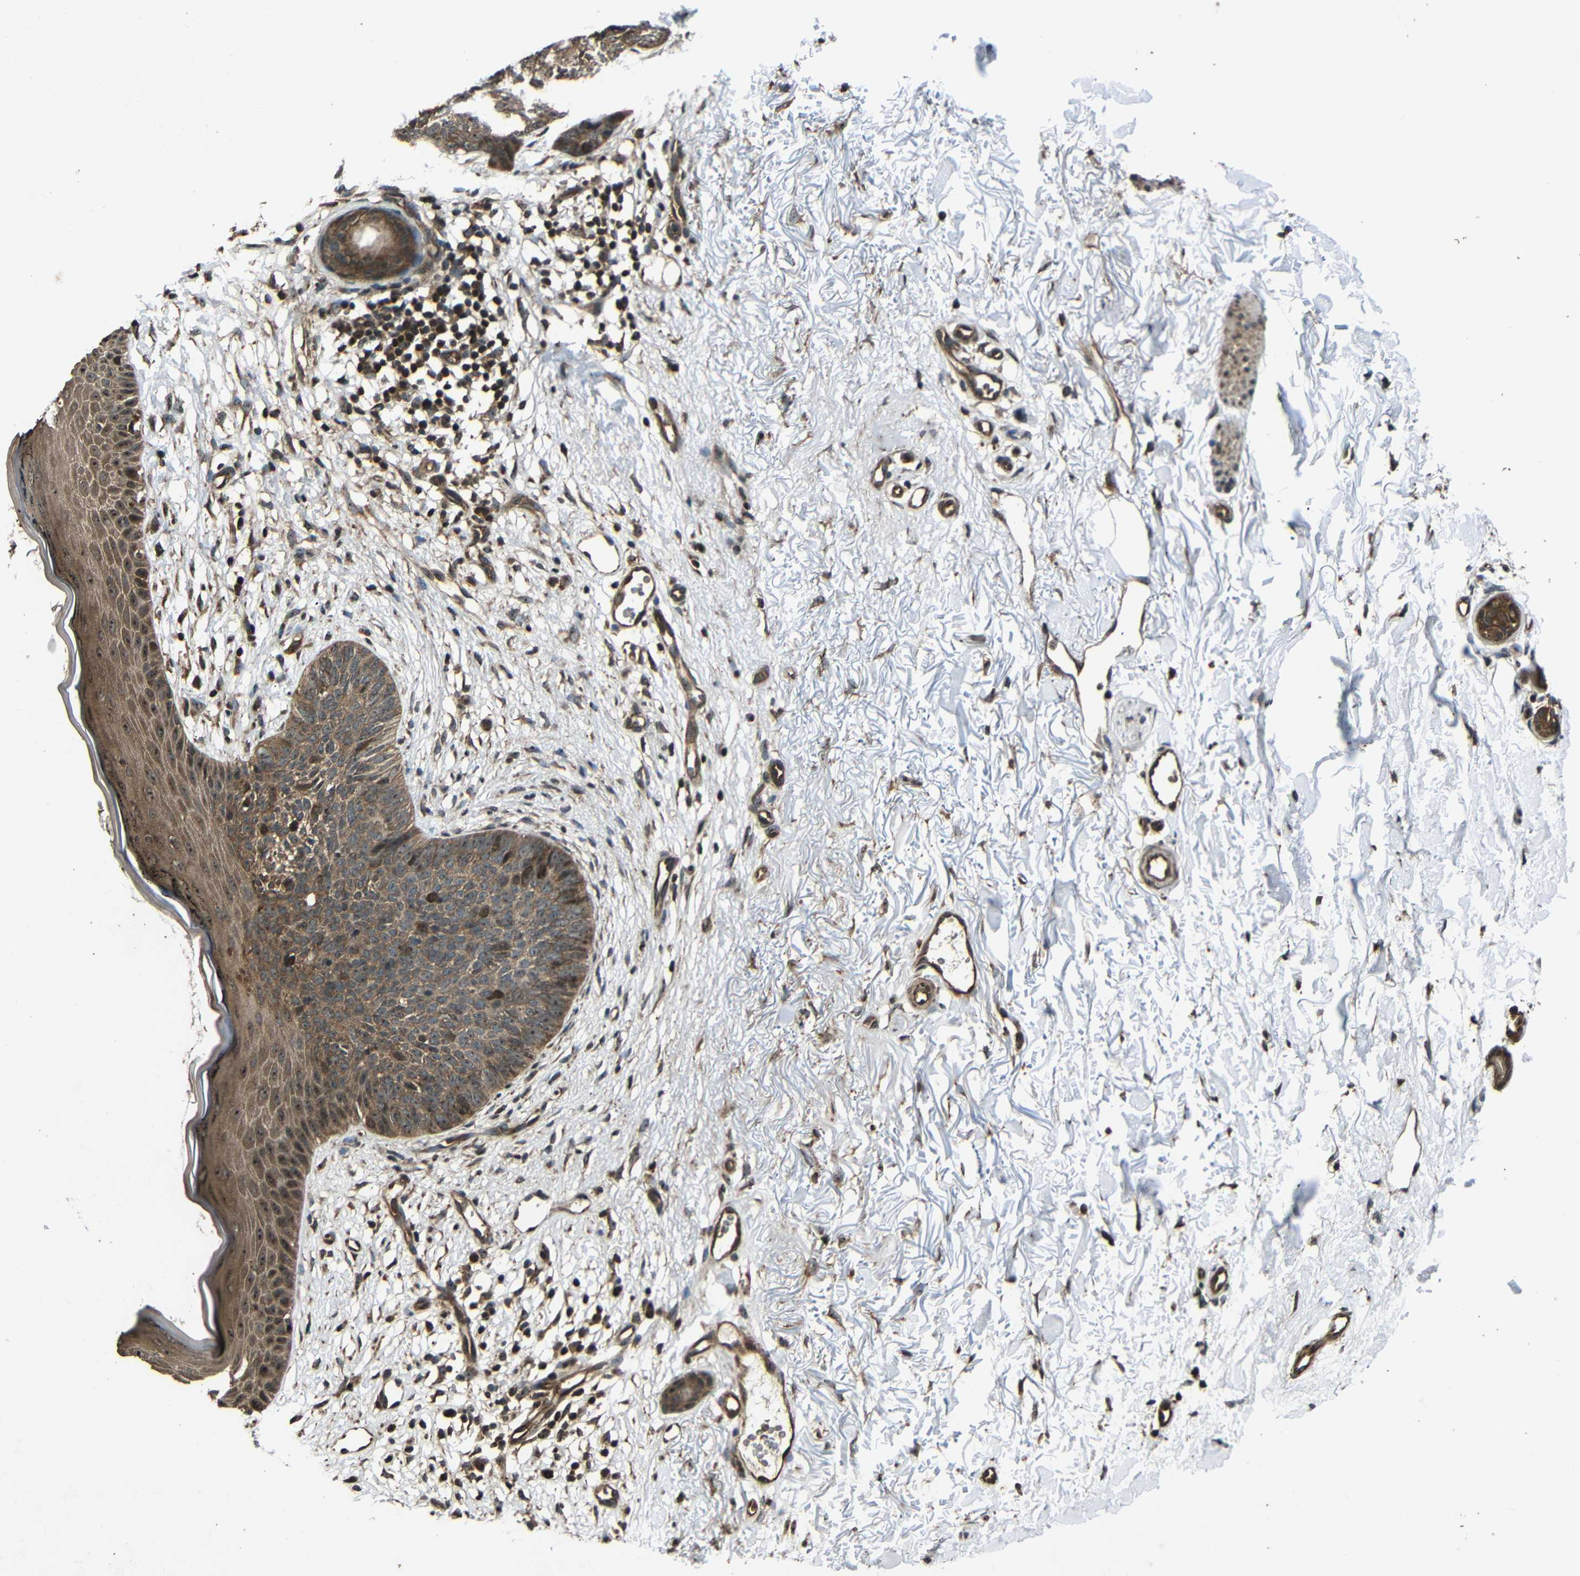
{"staining": {"intensity": "moderate", "quantity": ">75%", "location": "cytoplasmic/membranous,nuclear"}, "tissue": "skin cancer", "cell_type": "Tumor cells", "image_type": "cancer", "snomed": [{"axis": "morphology", "description": "Basal cell carcinoma"}, {"axis": "topography", "description": "Skin"}], "caption": "Human basal cell carcinoma (skin) stained with a brown dye displays moderate cytoplasmic/membranous and nuclear positive expression in about >75% of tumor cells.", "gene": "PLK2", "patient": {"sex": "female", "age": 70}}